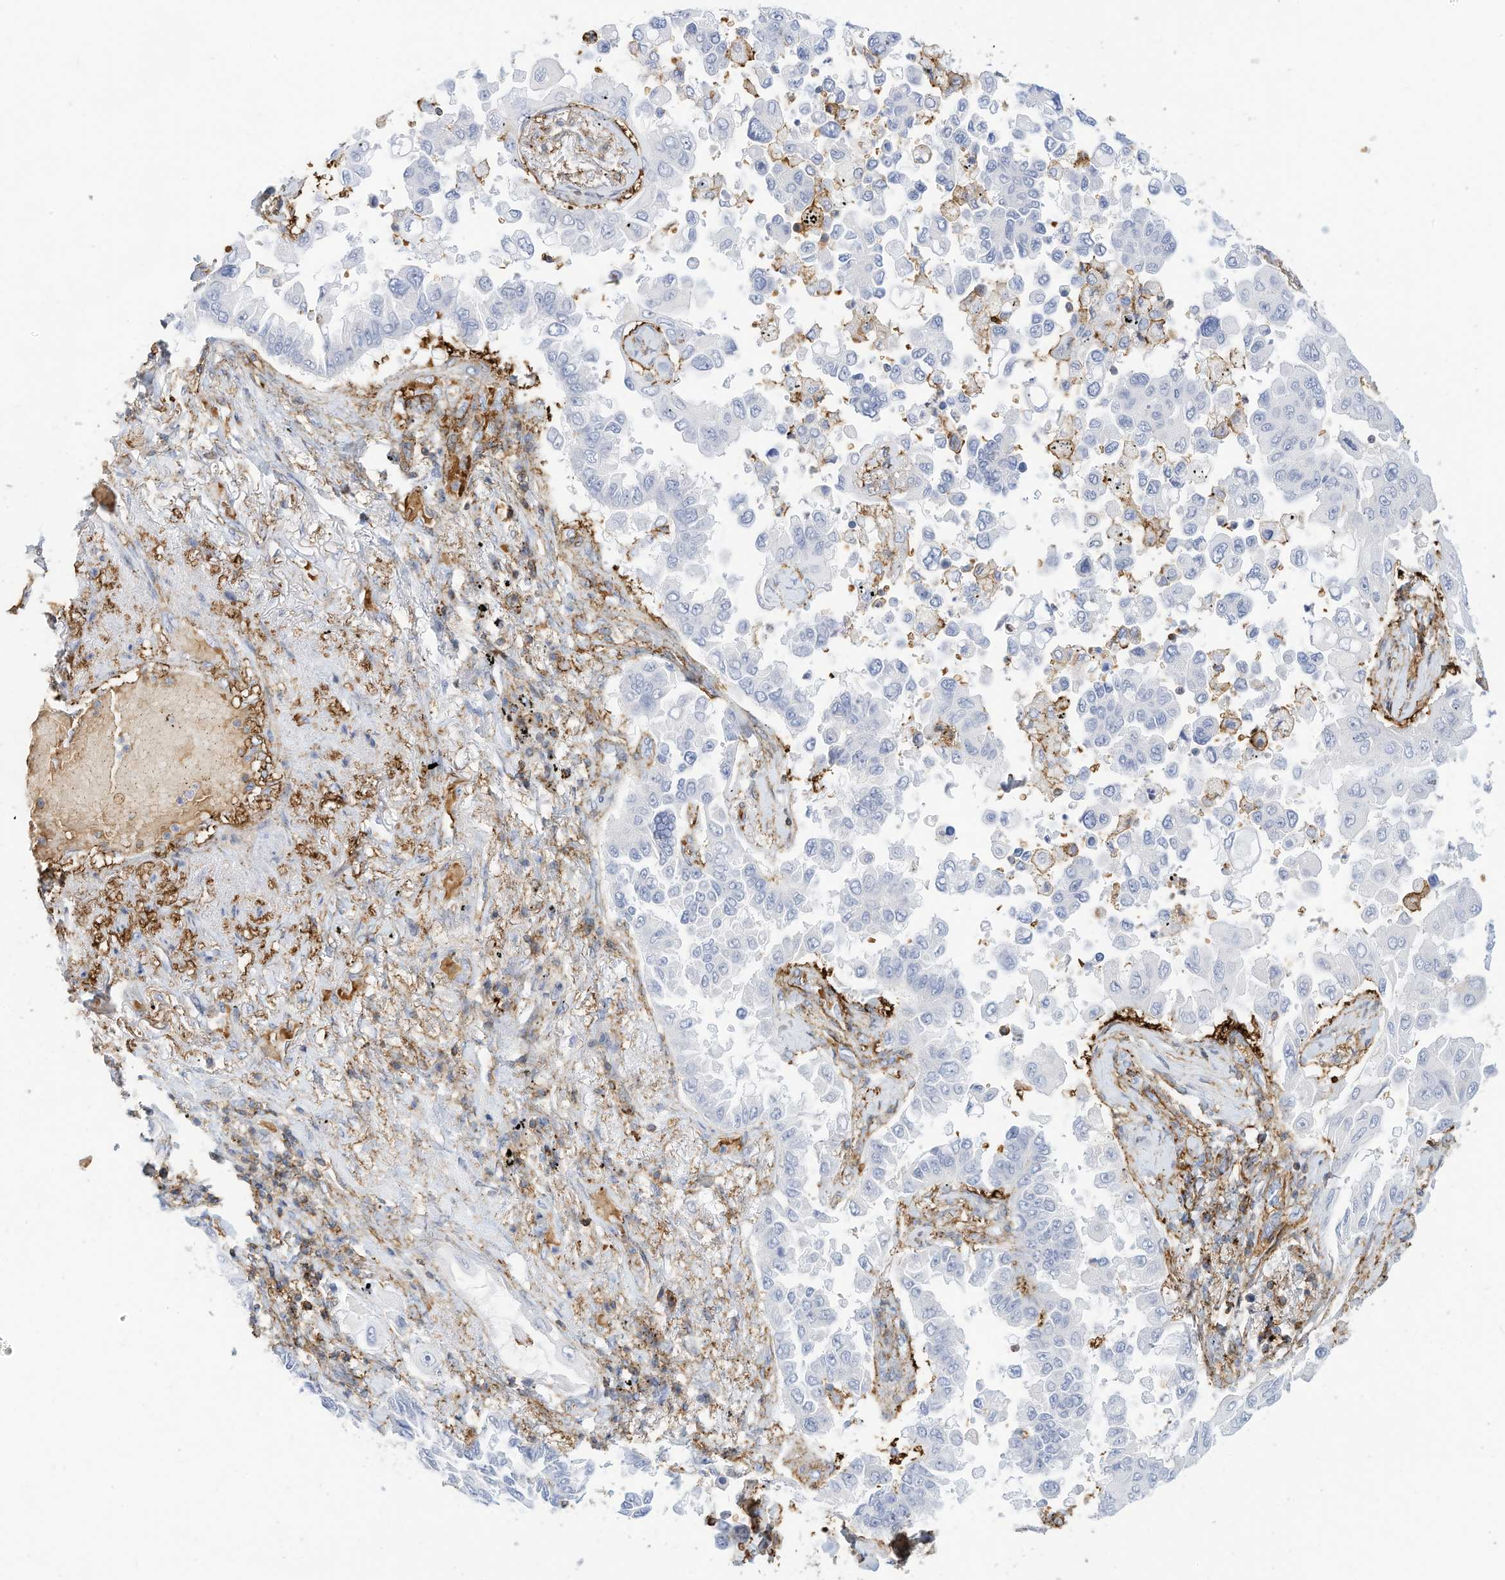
{"staining": {"intensity": "negative", "quantity": "none", "location": "none"}, "tissue": "lung cancer", "cell_type": "Tumor cells", "image_type": "cancer", "snomed": [{"axis": "morphology", "description": "Adenocarcinoma, NOS"}, {"axis": "topography", "description": "Lung"}], "caption": "Tumor cells show no significant protein staining in lung adenocarcinoma.", "gene": "TXNDC9", "patient": {"sex": "female", "age": 67}}